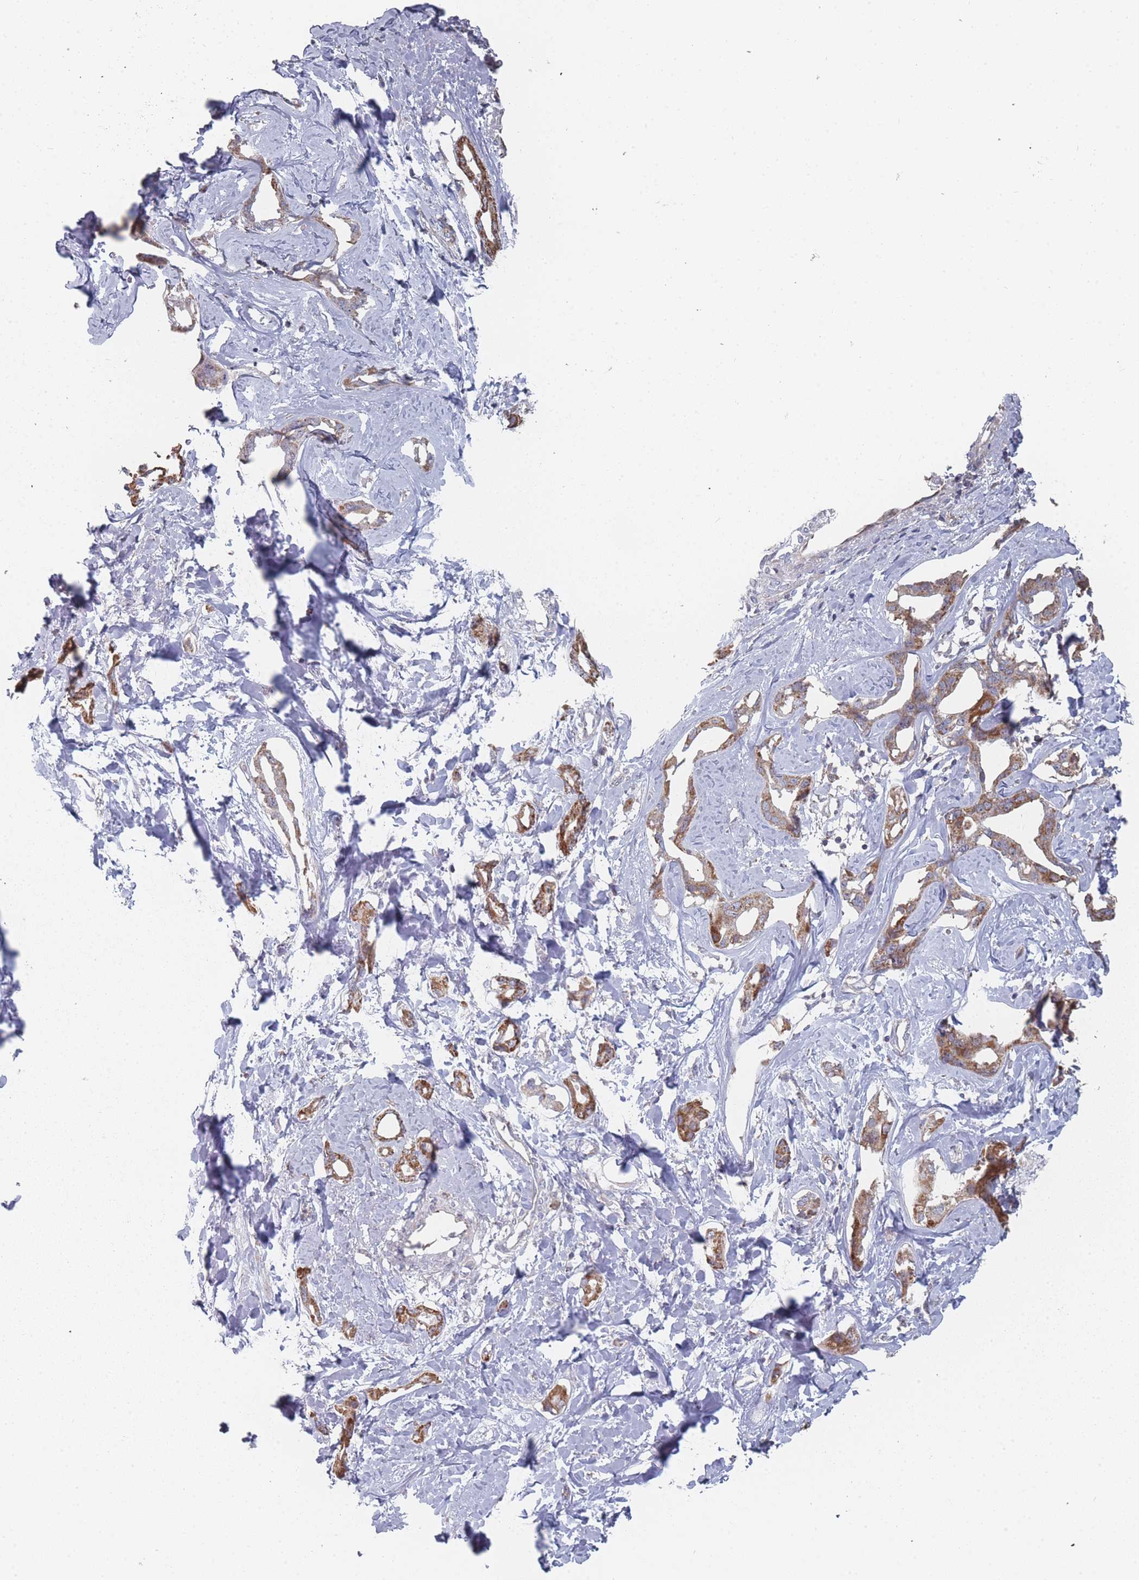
{"staining": {"intensity": "moderate", "quantity": ">75%", "location": "cytoplasmic/membranous"}, "tissue": "liver cancer", "cell_type": "Tumor cells", "image_type": "cancer", "snomed": [{"axis": "morphology", "description": "Cholangiocarcinoma"}, {"axis": "topography", "description": "Liver"}], "caption": "Tumor cells reveal moderate cytoplasmic/membranous staining in approximately >75% of cells in cholangiocarcinoma (liver).", "gene": "PSMB3", "patient": {"sex": "male", "age": 59}}